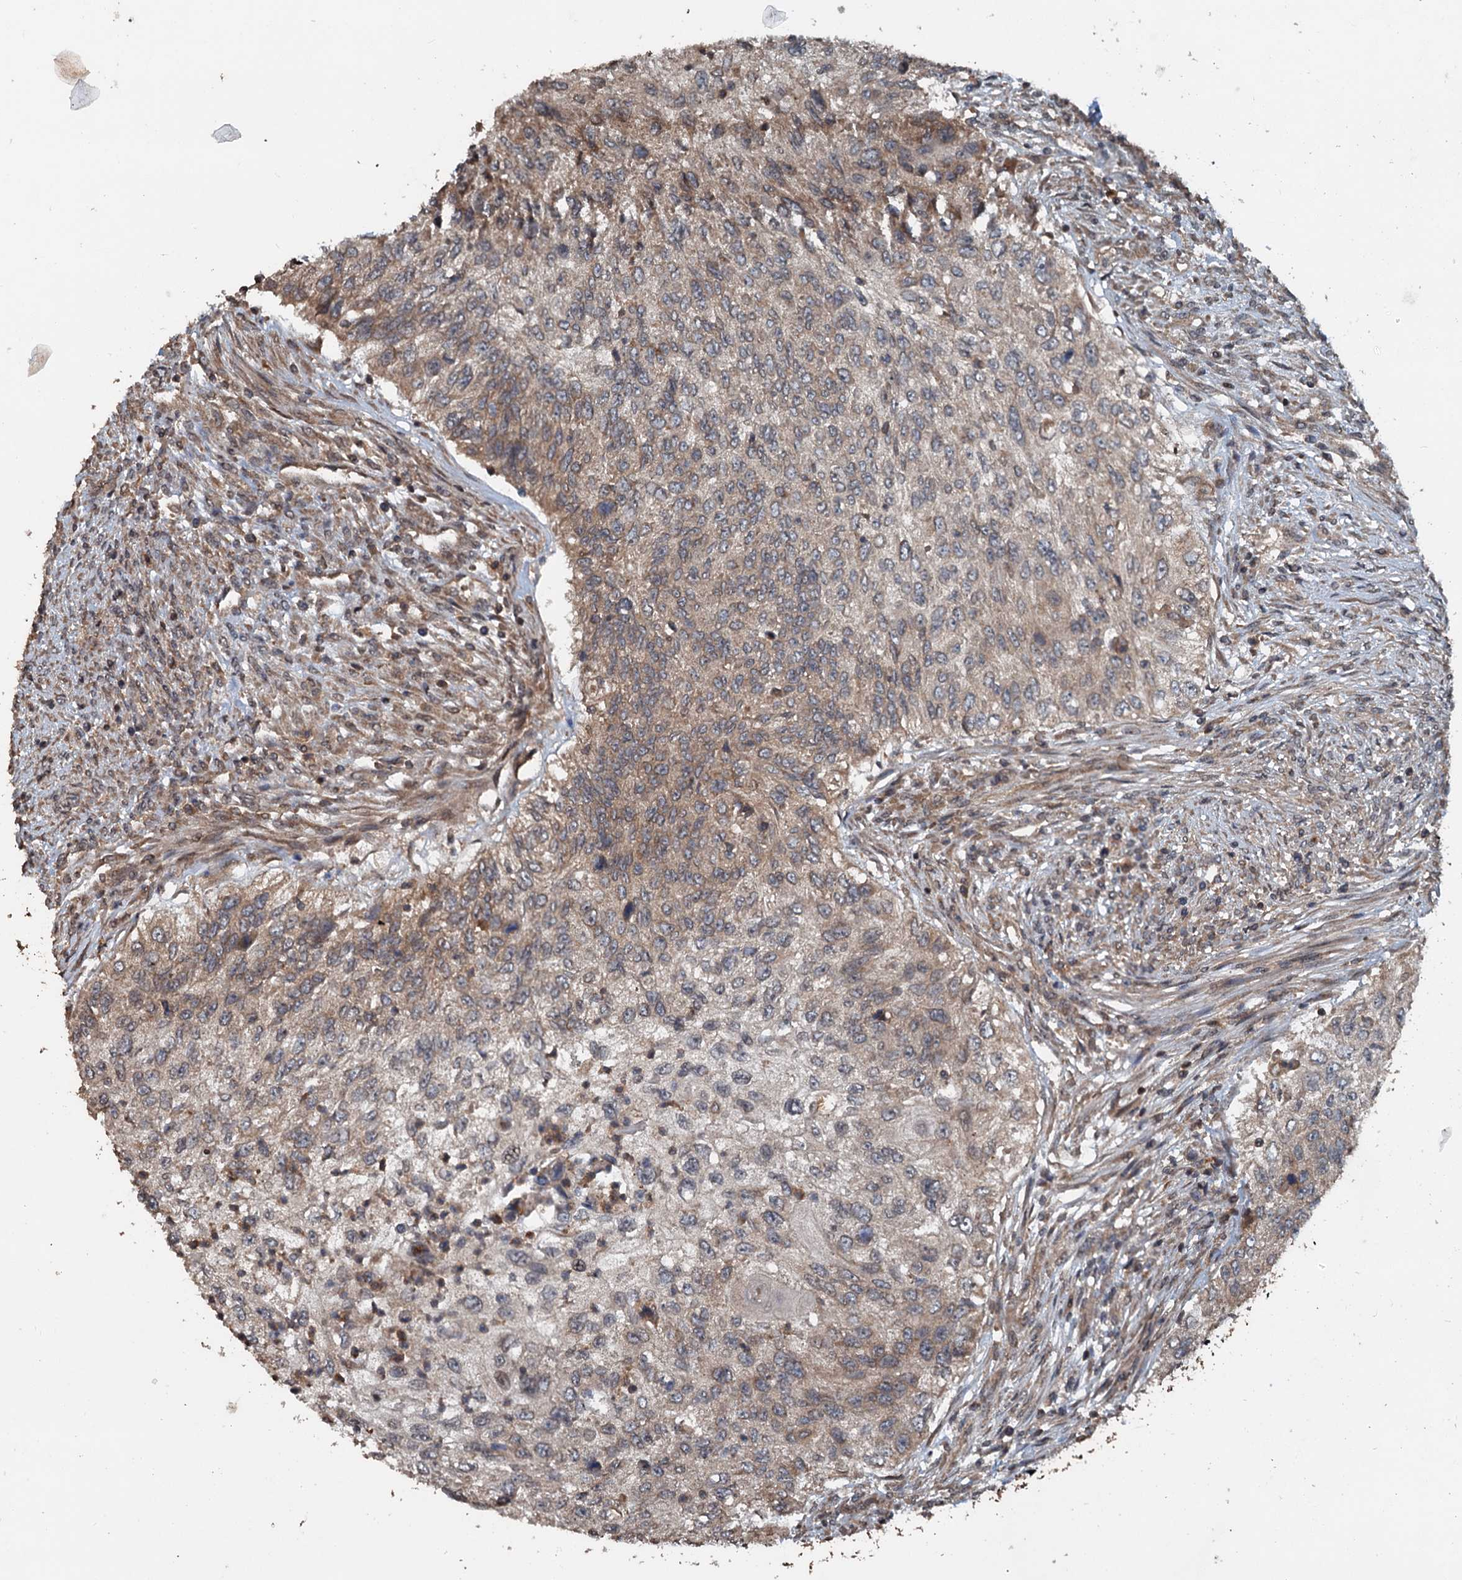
{"staining": {"intensity": "weak", "quantity": ">75%", "location": "cytoplasmic/membranous"}, "tissue": "urothelial cancer", "cell_type": "Tumor cells", "image_type": "cancer", "snomed": [{"axis": "morphology", "description": "Urothelial carcinoma, High grade"}, {"axis": "topography", "description": "Urinary bladder"}], "caption": "Urothelial carcinoma (high-grade) stained for a protein displays weak cytoplasmic/membranous positivity in tumor cells.", "gene": "N4BP2L2", "patient": {"sex": "female", "age": 60}}